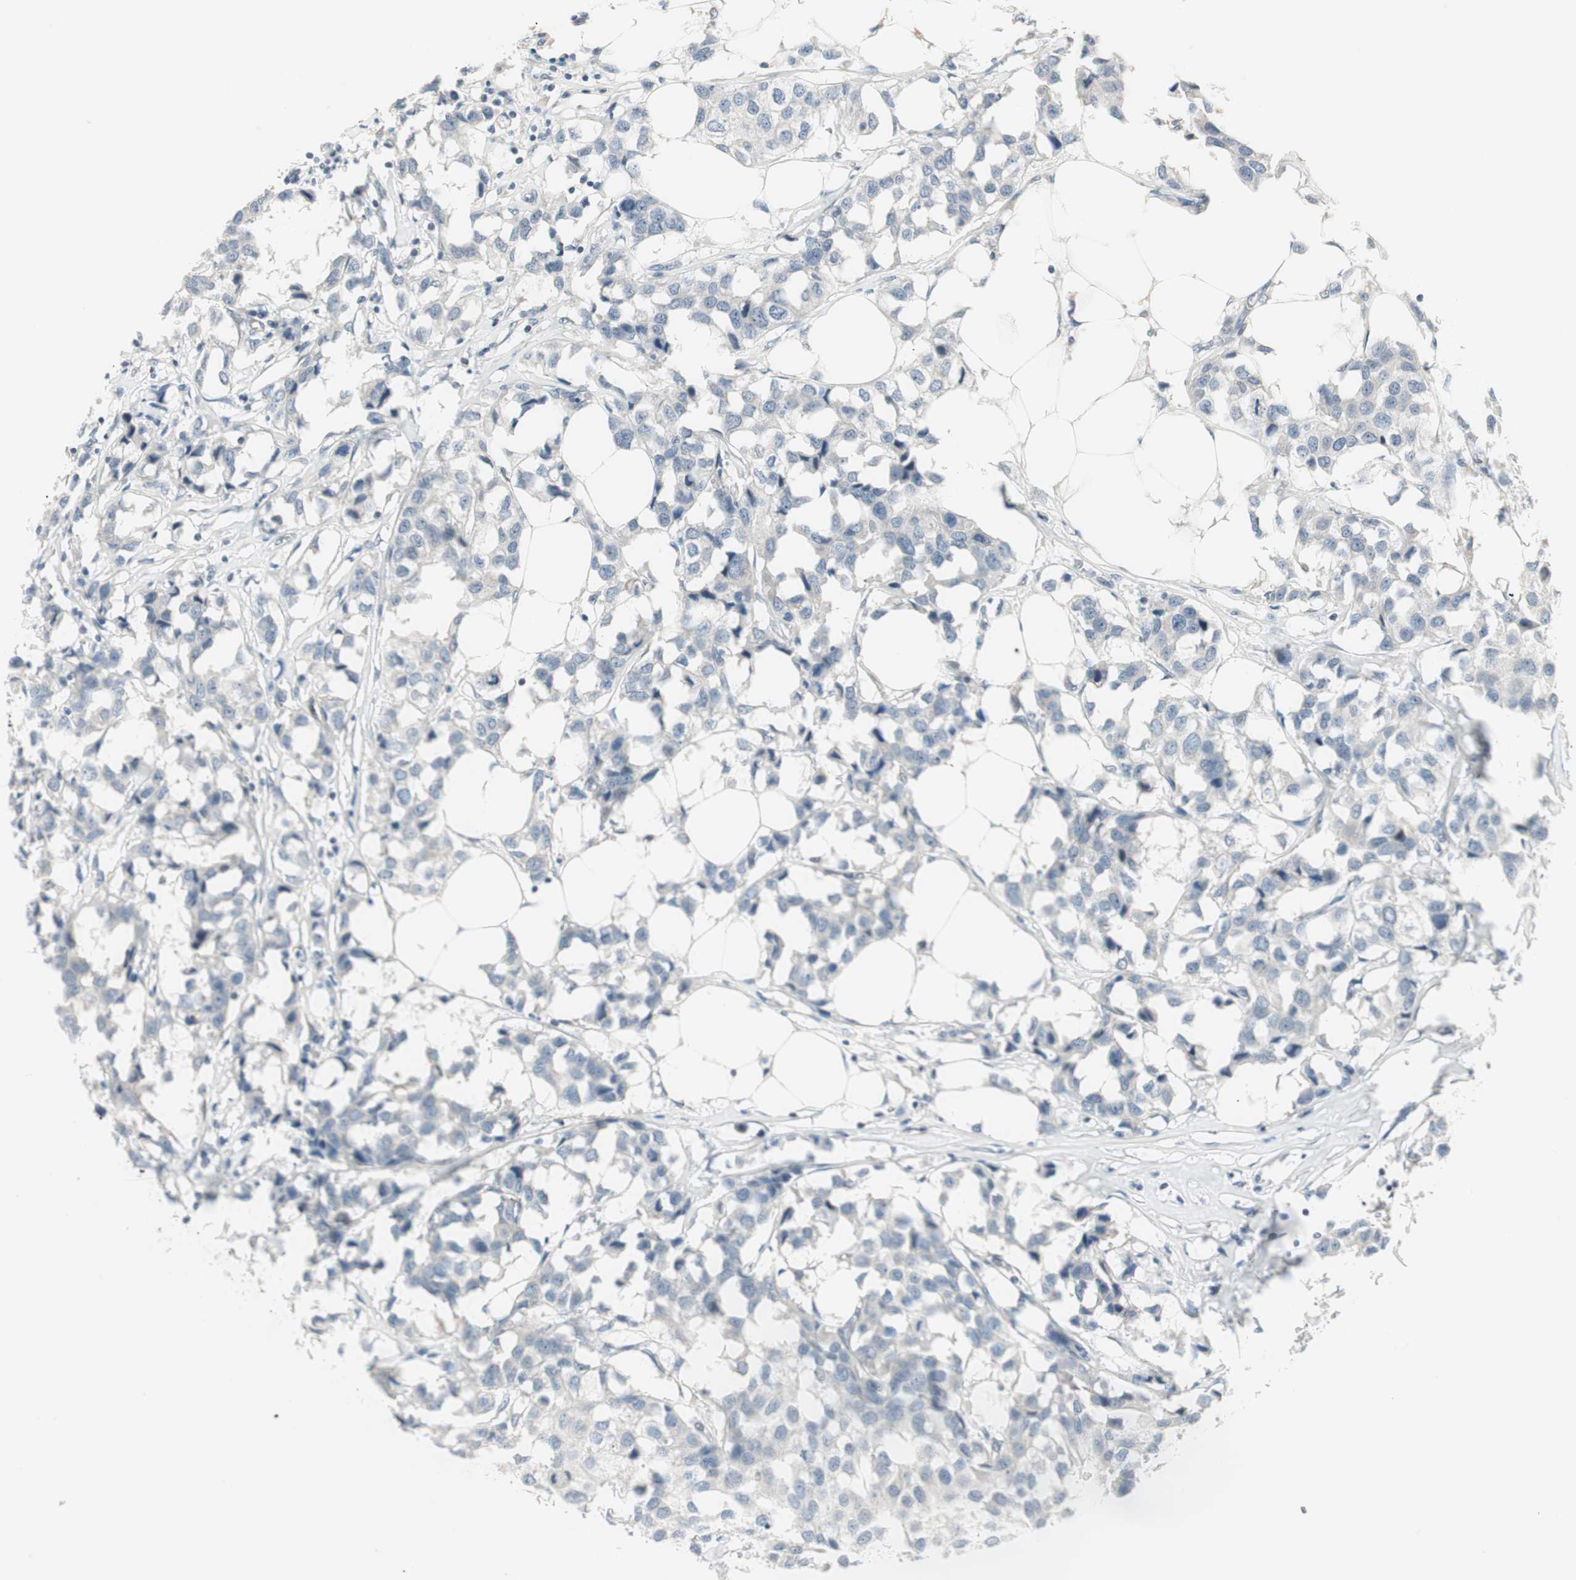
{"staining": {"intensity": "negative", "quantity": "none", "location": "none"}, "tissue": "breast cancer", "cell_type": "Tumor cells", "image_type": "cancer", "snomed": [{"axis": "morphology", "description": "Duct carcinoma"}, {"axis": "topography", "description": "Breast"}], "caption": "This is an immunohistochemistry (IHC) histopathology image of human breast cancer. There is no staining in tumor cells.", "gene": "ITGB4", "patient": {"sex": "female", "age": 80}}